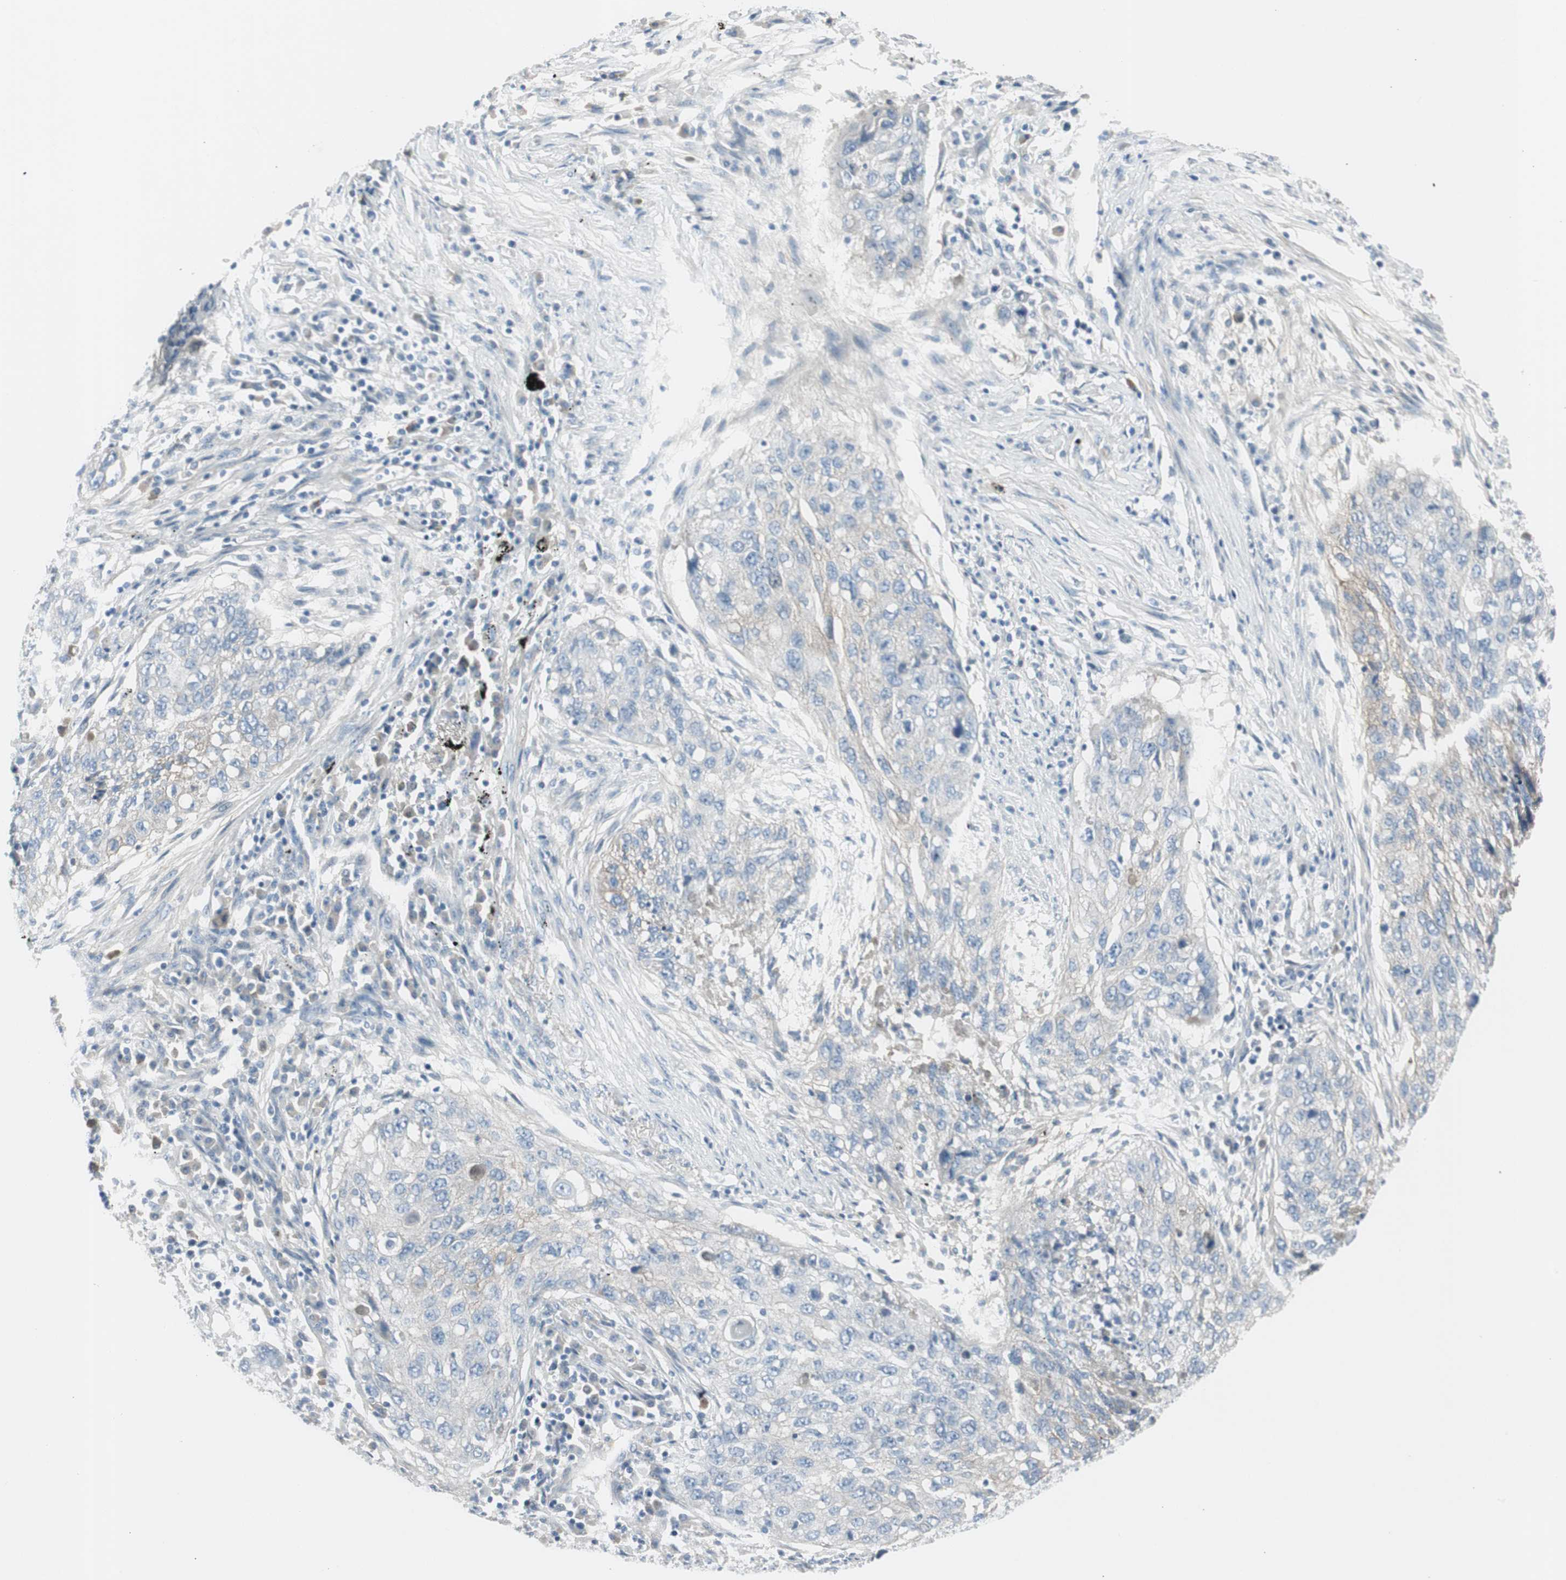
{"staining": {"intensity": "weak", "quantity": "<25%", "location": "cytoplasmic/membranous"}, "tissue": "lung cancer", "cell_type": "Tumor cells", "image_type": "cancer", "snomed": [{"axis": "morphology", "description": "Squamous cell carcinoma, NOS"}, {"axis": "topography", "description": "Lung"}], "caption": "Immunohistochemistry (IHC) photomicrograph of human lung cancer (squamous cell carcinoma) stained for a protein (brown), which displays no staining in tumor cells.", "gene": "CACNA2D1", "patient": {"sex": "female", "age": 63}}